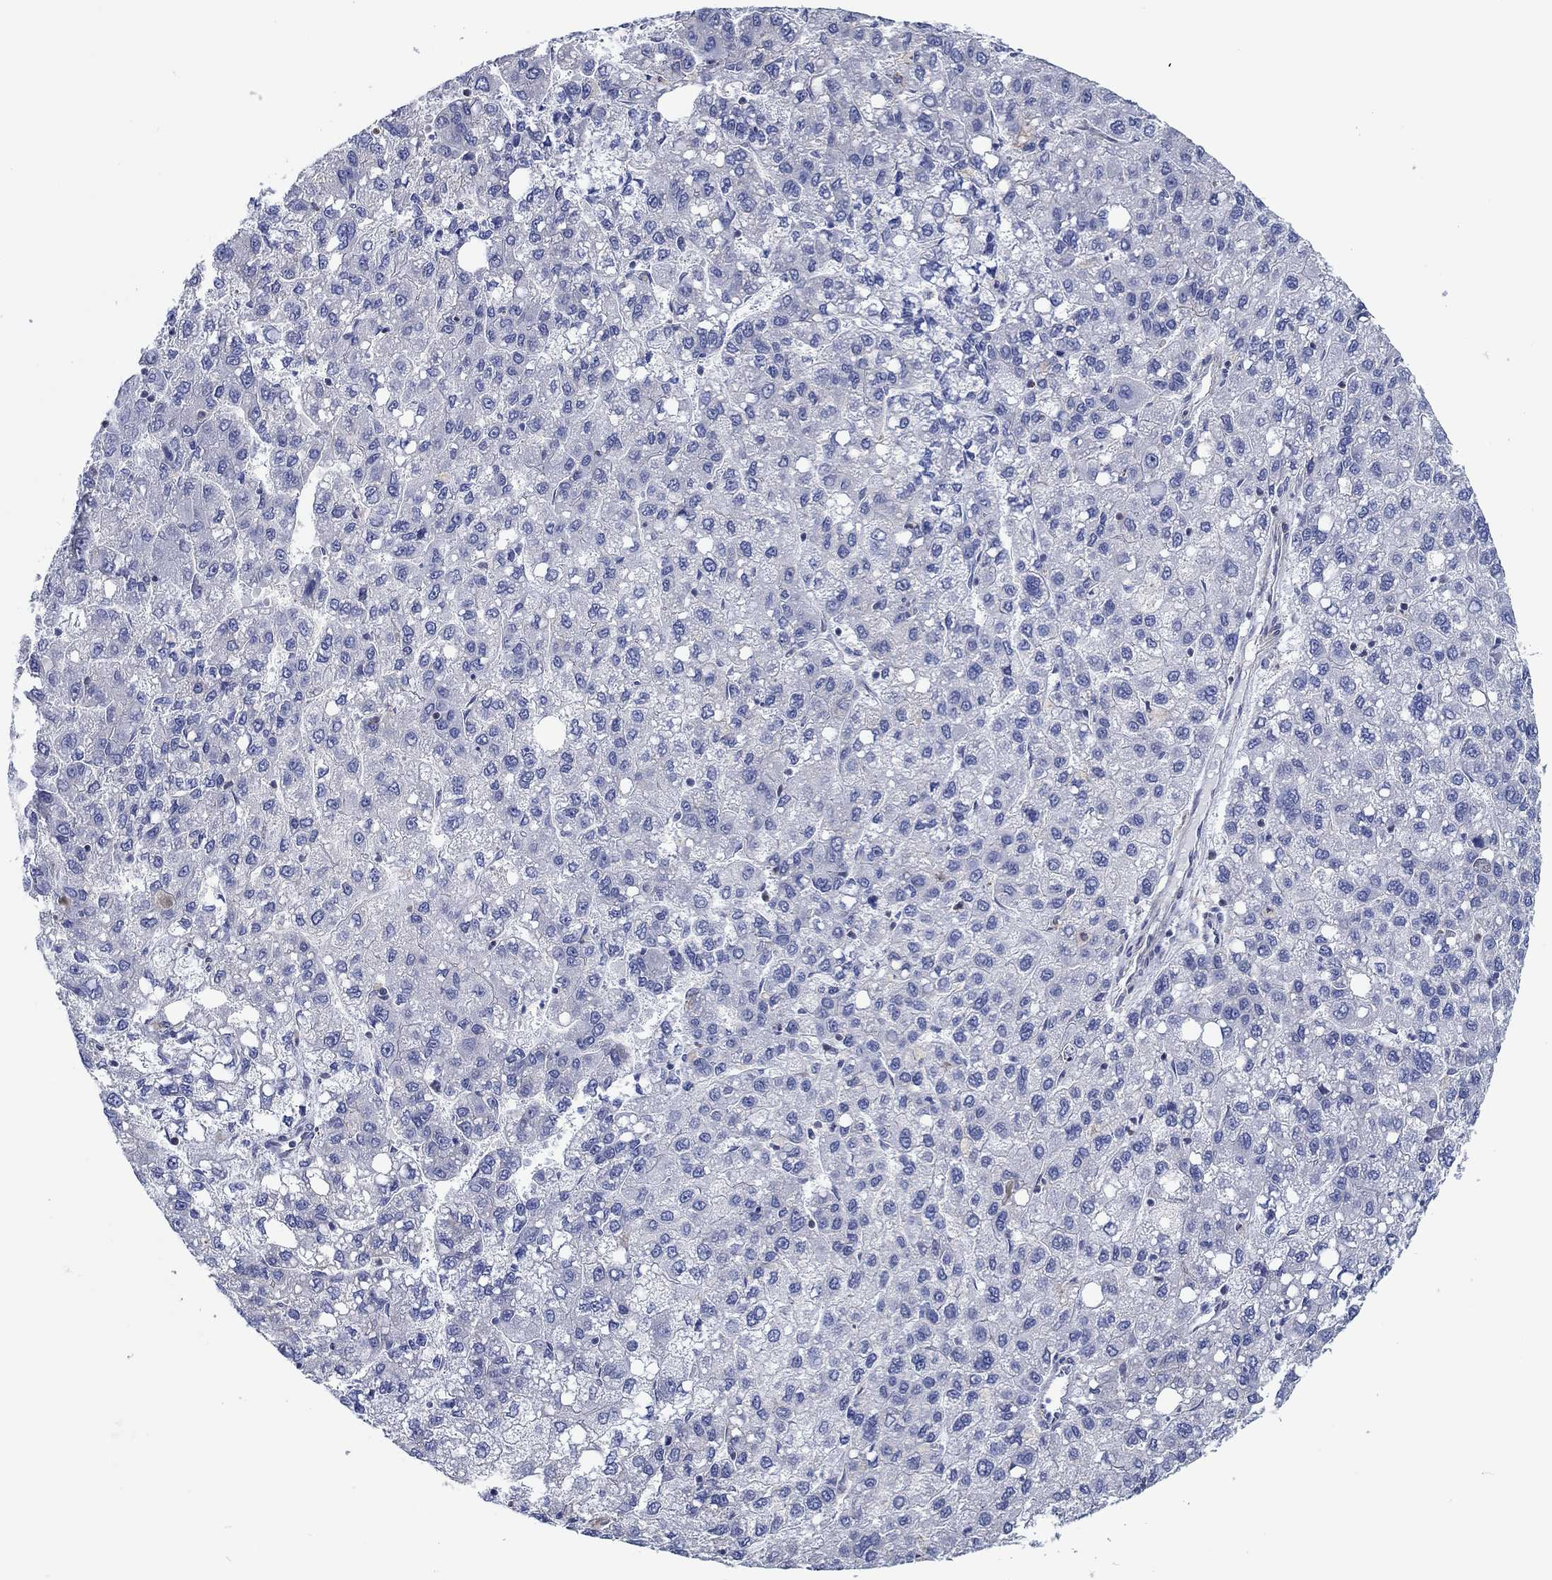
{"staining": {"intensity": "negative", "quantity": "none", "location": "none"}, "tissue": "liver cancer", "cell_type": "Tumor cells", "image_type": "cancer", "snomed": [{"axis": "morphology", "description": "Carcinoma, Hepatocellular, NOS"}, {"axis": "topography", "description": "Liver"}], "caption": "Immunohistochemistry (IHC) image of neoplastic tissue: human liver cancer stained with DAB (3,3'-diaminobenzidine) exhibits no significant protein expression in tumor cells.", "gene": "FMN1", "patient": {"sex": "female", "age": 82}}